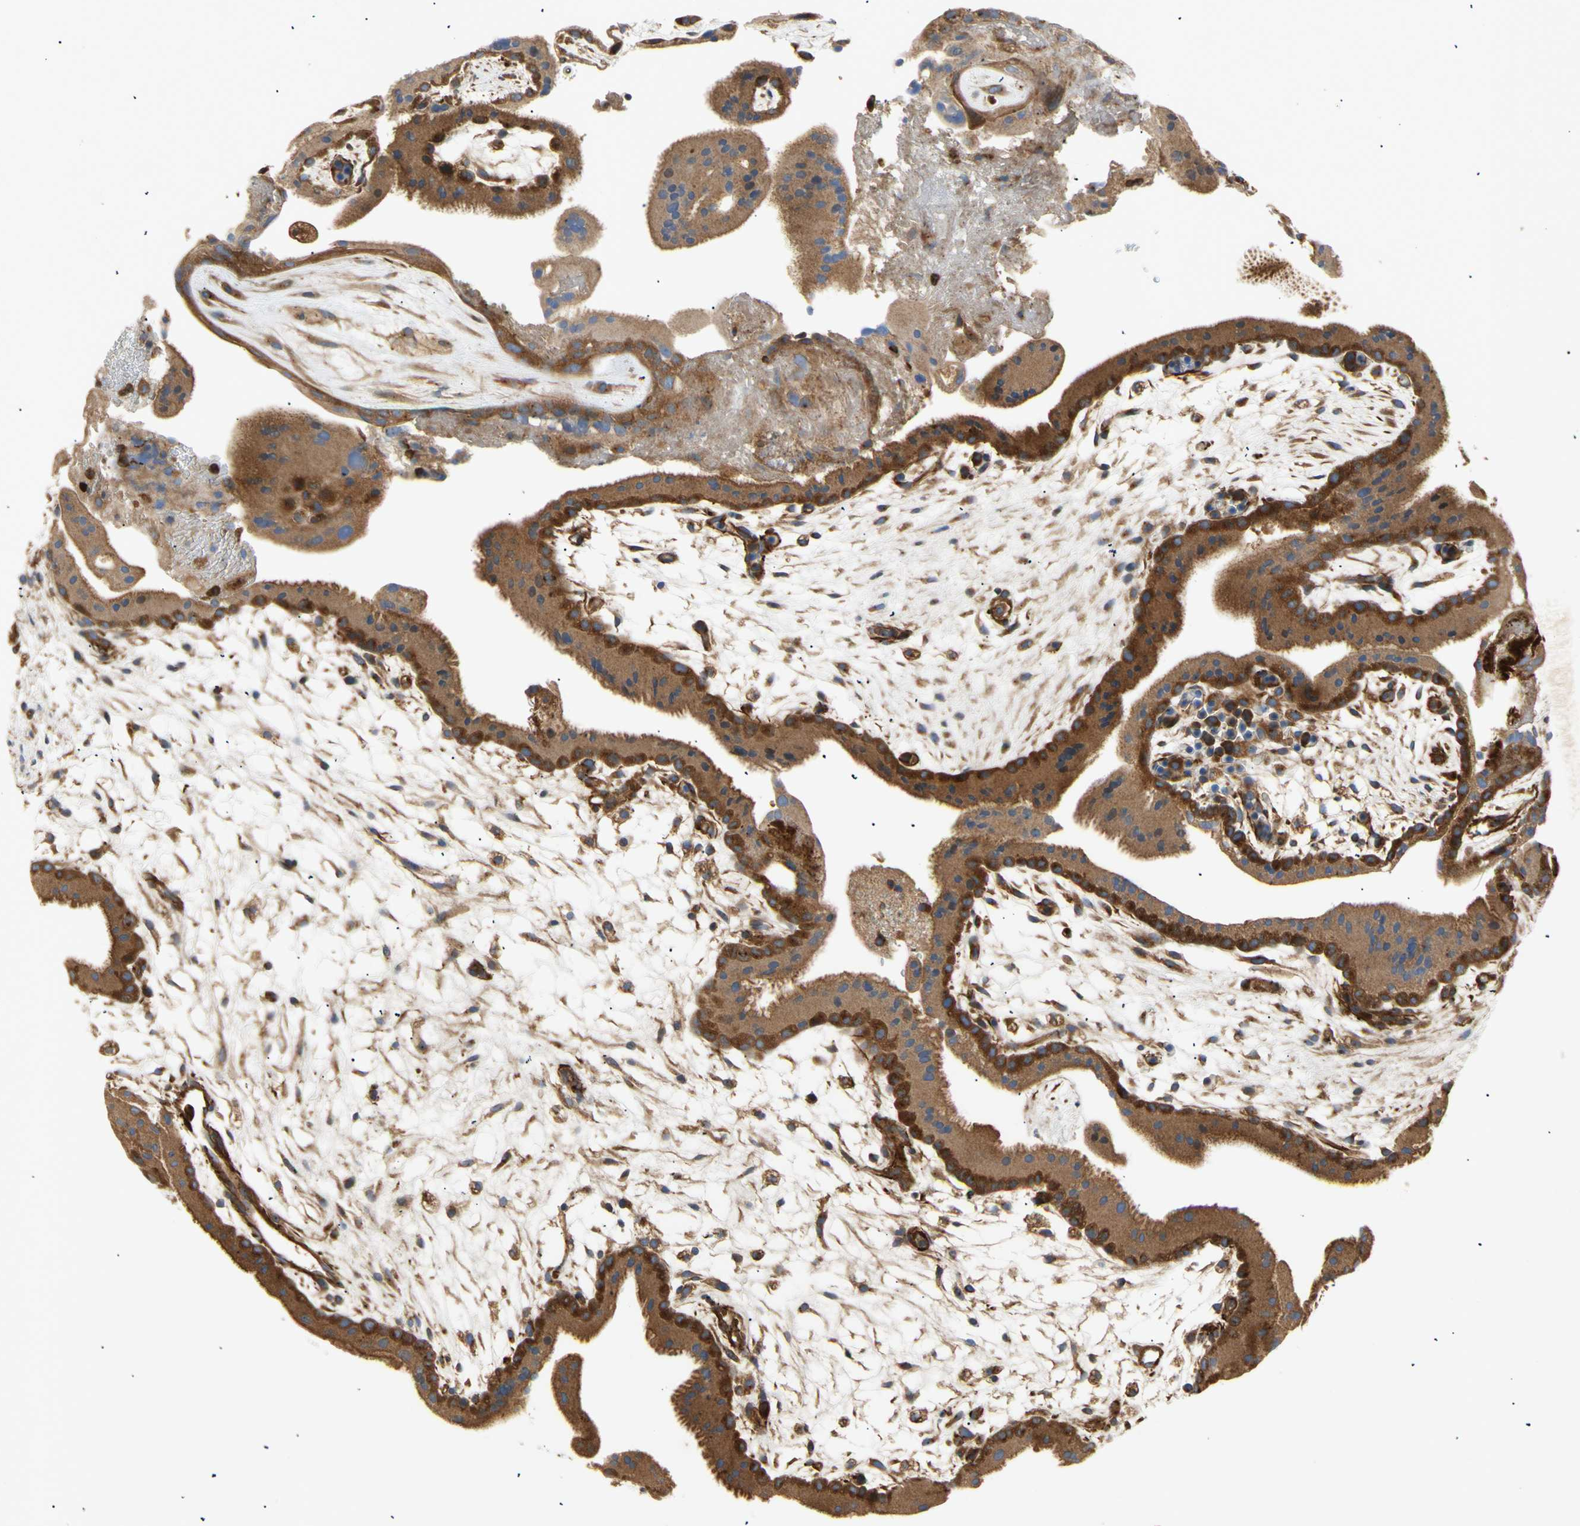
{"staining": {"intensity": "strong", "quantity": ">75%", "location": "cytoplasmic/membranous"}, "tissue": "placenta", "cell_type": "Trophoblastic cells", "image_type": "normal", "snomed": [{"axis": "morphology", "description": "Normal tissue, NOS"}, {"axis": "topography", "description": "Placenta"}], "caption": "Normal placenta exhibits strong cytoplasmic/membranous positivity in approximately >75% of trophoblastic cells (IHC, brightfield microscopy, high magnification)..", "gene": "TUBG2", "patient": {"sex": "female", "age": 19}}